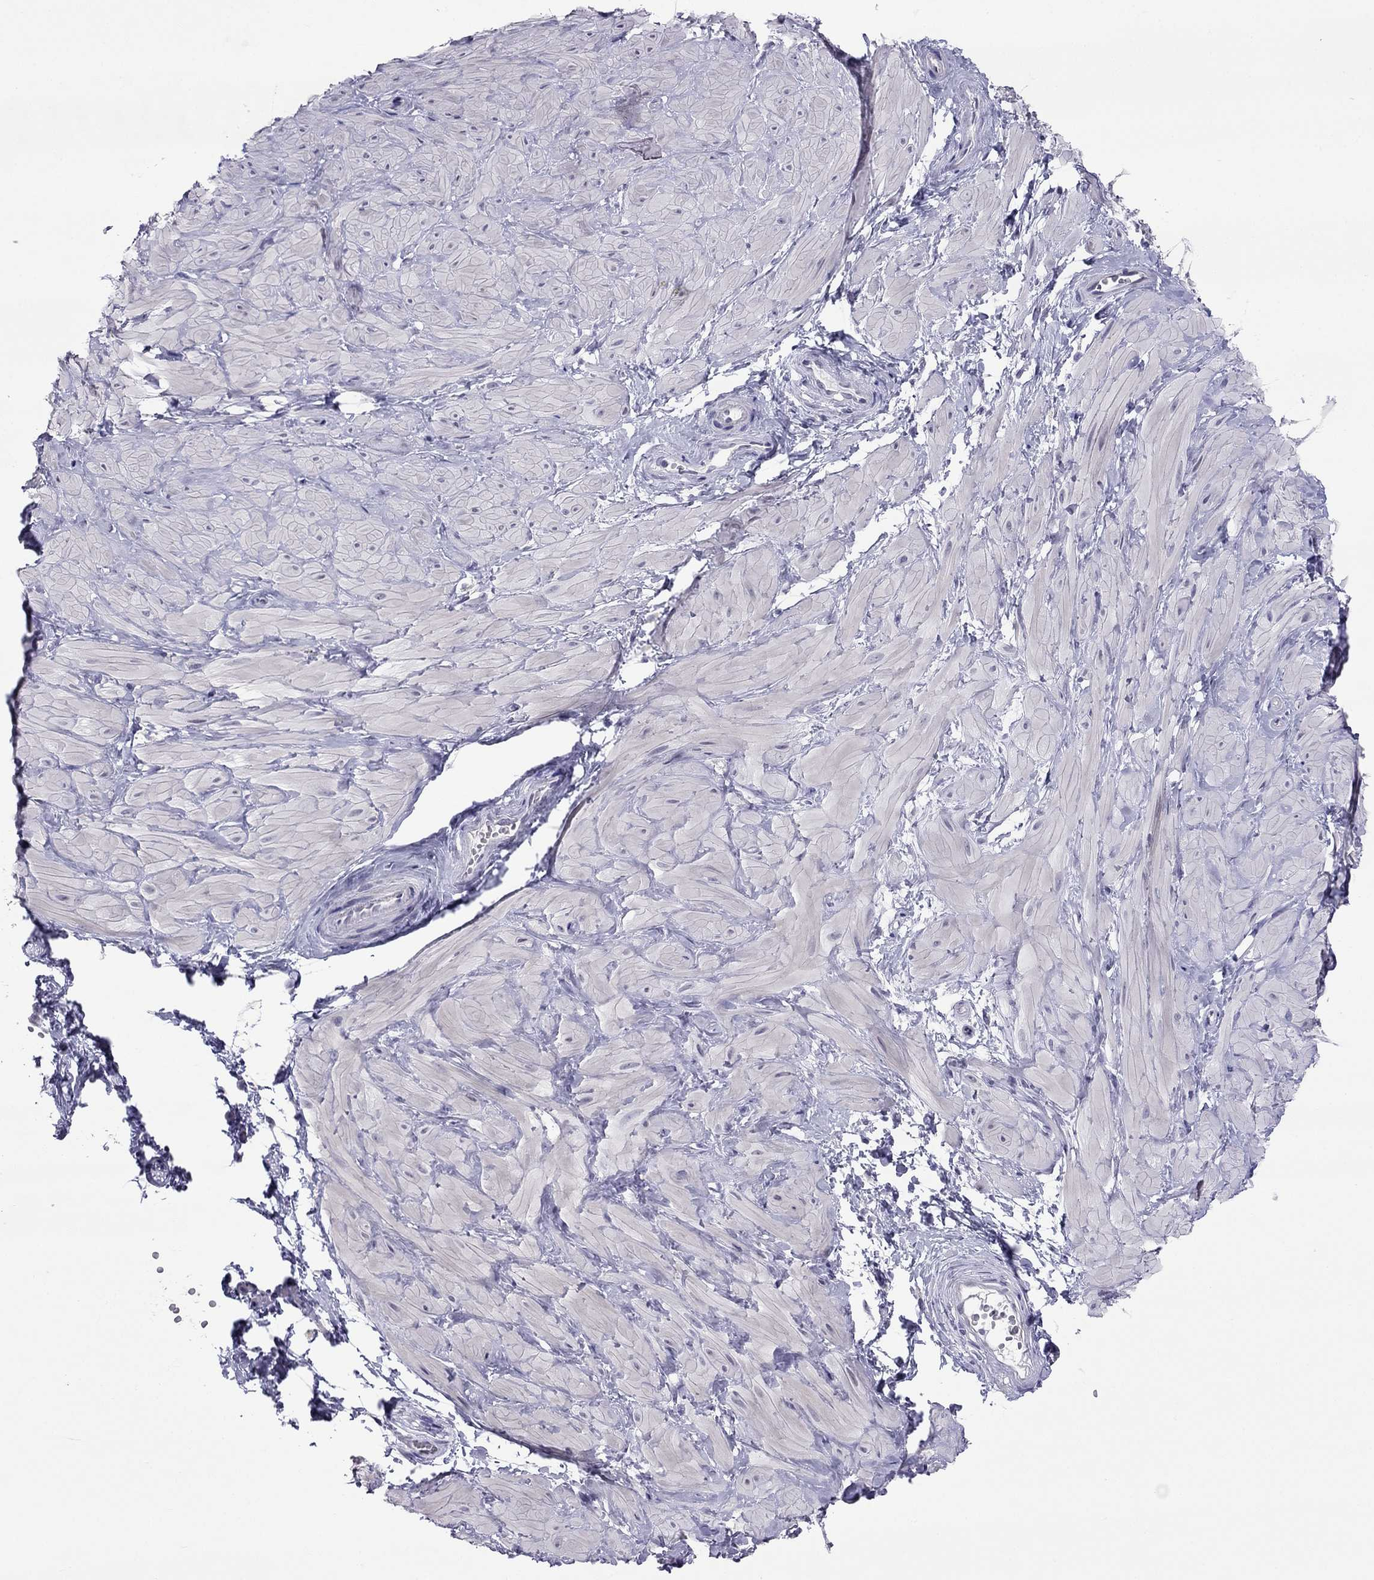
{"staining": {"intensity": "negative", "quantity": "none", "location": "none"}, "tissue": "adipose tissue", "cell_type": "Adipocytes", "image_type": "normal", "snomed": [{"axis": "morphology", "description": "Normal tissue, NOS"}, {"axis": "topography", "description": "Smooth muscle"}, {"axis": "topography", "description": "Peripheral nerve tissue"}], "caption": "Immunohistochemical staining of benign adipose tissue demonstrates no significant positivity in adipocytes.", "gene": "CROCC2", "patient": {"sex": "male", "age": 22}}